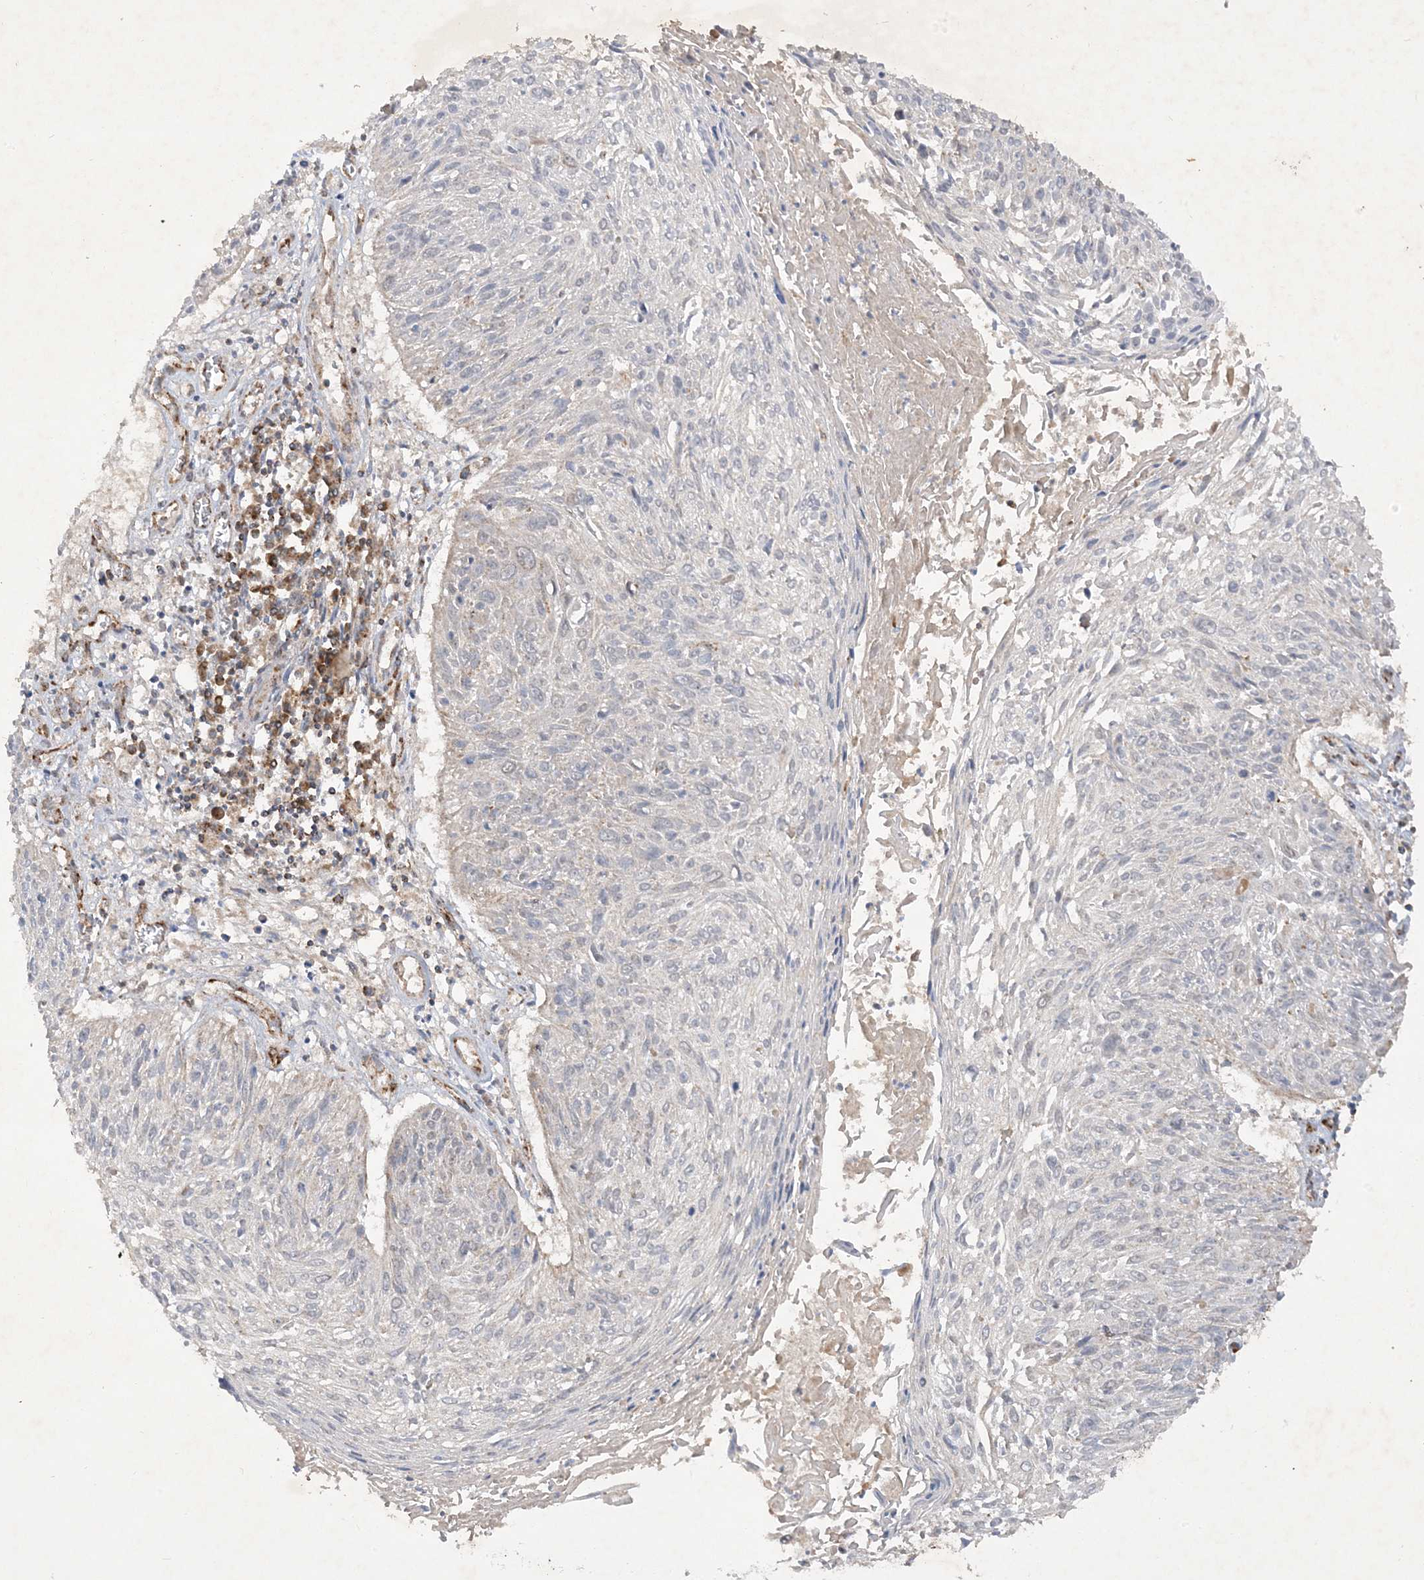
{"staining": {"intensity": "negative", "quantity": "none", "location": "none"}, "tissue": "cervical cancer", "cell_type": "Tumor cells", "image_type": "cancer", "snomed": [{"axis": "morphology", "description": "Squamous cell carcinoma, NOS"}, {"axis": "topography", "description": "Cervix"}], "caption": "An image of human cervical squamous cell carcinoma is negative for staining in tumor cells. (DAB immunohistochemistry (IHC) visualized using brightfield microscopy, high magnification).", "gene": "NDUFAF3", "patient": {"sex": "female", "age": 51}}